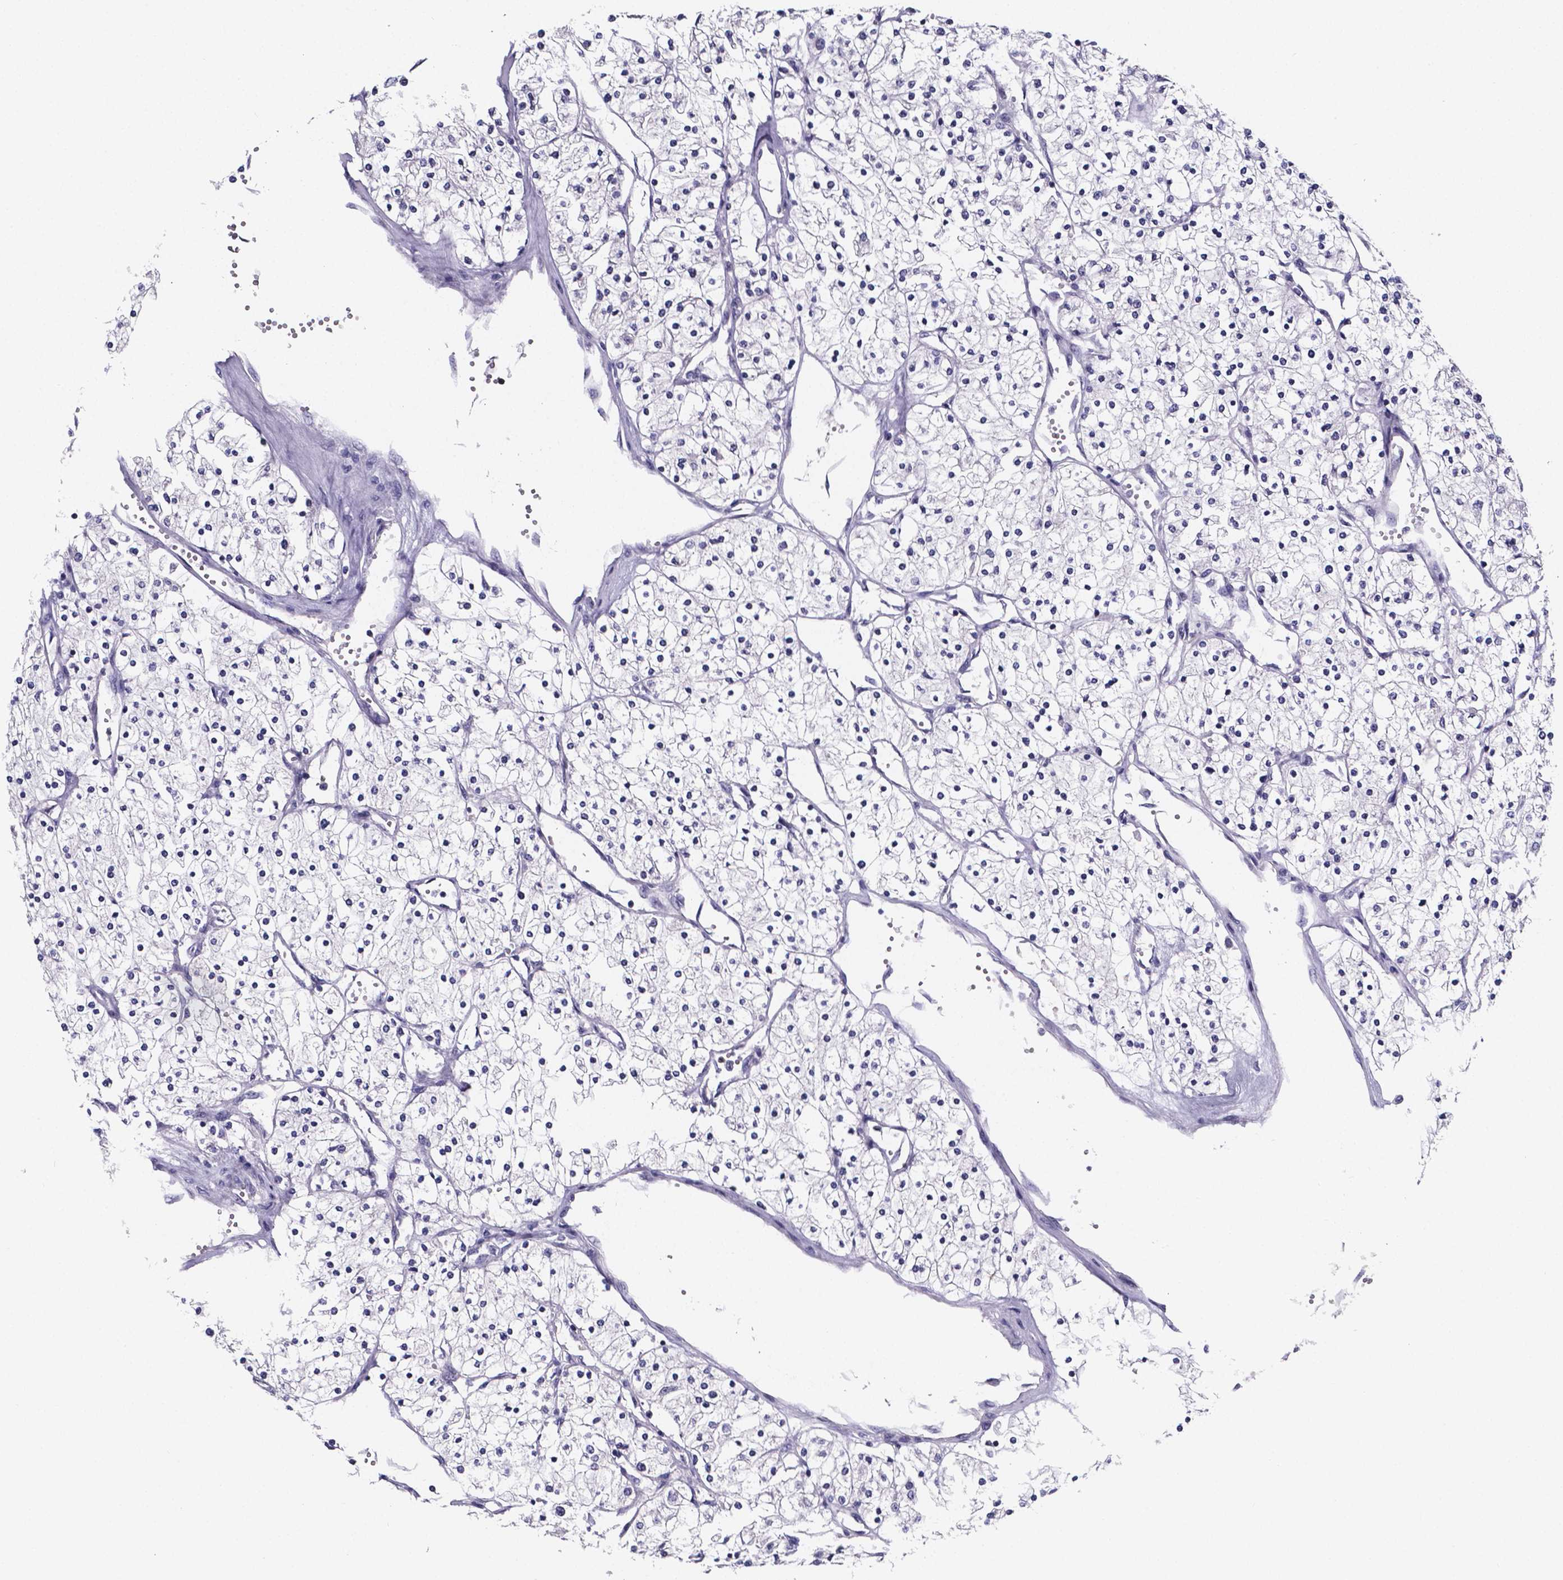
{"staining": {"intensity": "negative", "quantity": "none", "location": "none"}, "tissue": "renal cancer", "cell_type": "Tumor cells", "image_type": "cancer", "snomed": [{"axis": "morphology", "description": "Adenocarcinoma, NOS"}, {"axis": "topography", "description": "Kidney"}], "caption": "This is an immunohistochemistry micrograph of renal cancer. There is no expression in tumor cells.", "gene": "IZUMO1", "patient": {"sex": "male", "age": 80}}